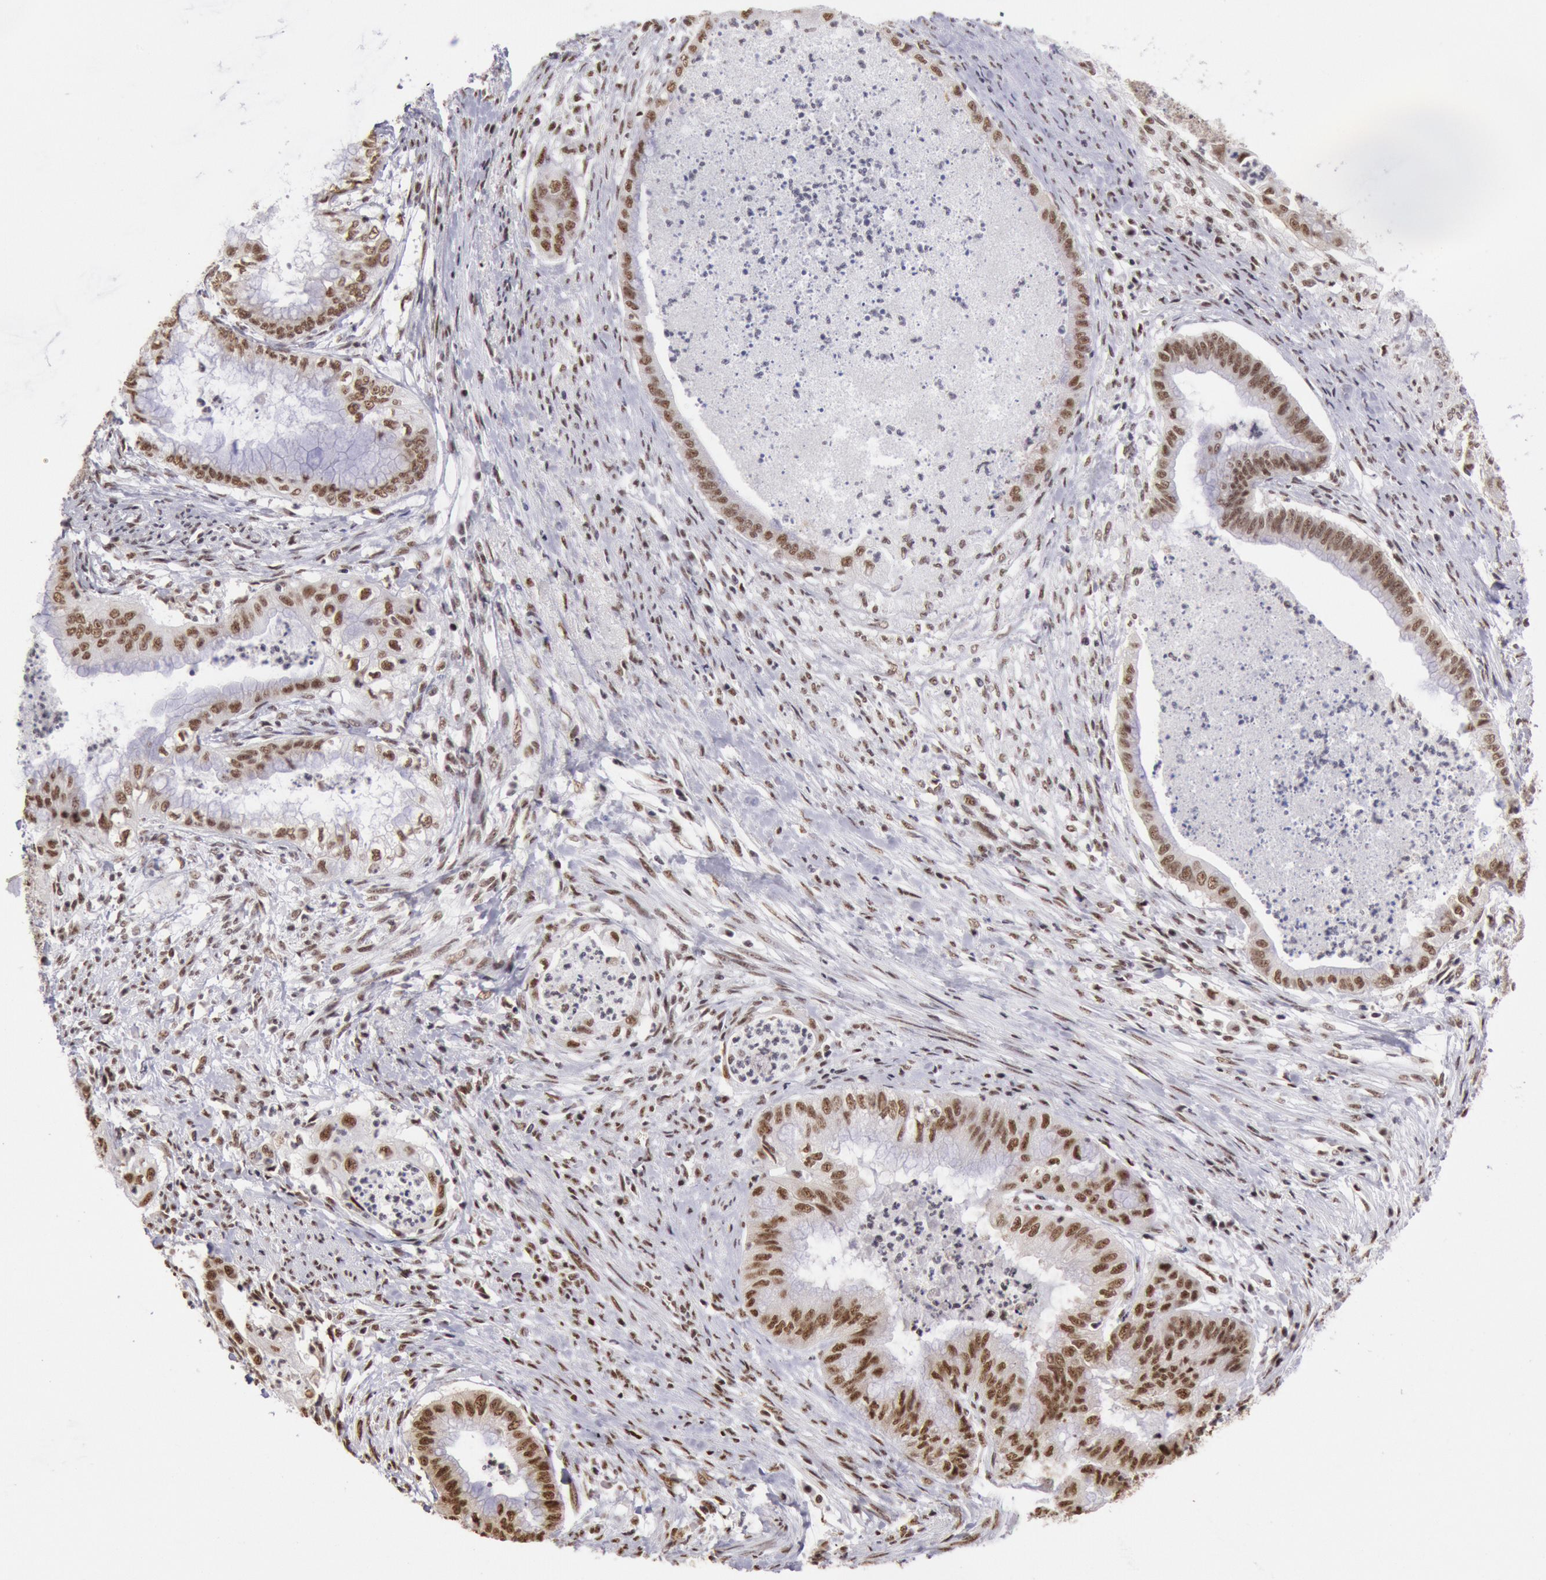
{"staining": {"intensity": "moderate", "quantity": ">75%", "location": "nuclear"}, "tissue": "endometrial cancer", "cell_type": "Tumor cells", "image_type": "cancer", "snomed": [{"axis": "morphology", "description": "Necrosis, NOS"}, {"axis": "morphology", "description": "Adenocarcinoma, NOS"}, {"axis": "topography", "description": "Endometrium"}], "caption": "This histopathology image exhibits immunohistochemistry (IHC) staining of human adenocarcinoma (endometrial), with medium moderate nuclear positivity in about >75% of tumor cells.", "gene": "SNRPD3", "patient": {"sex": "female", "age": 79}}